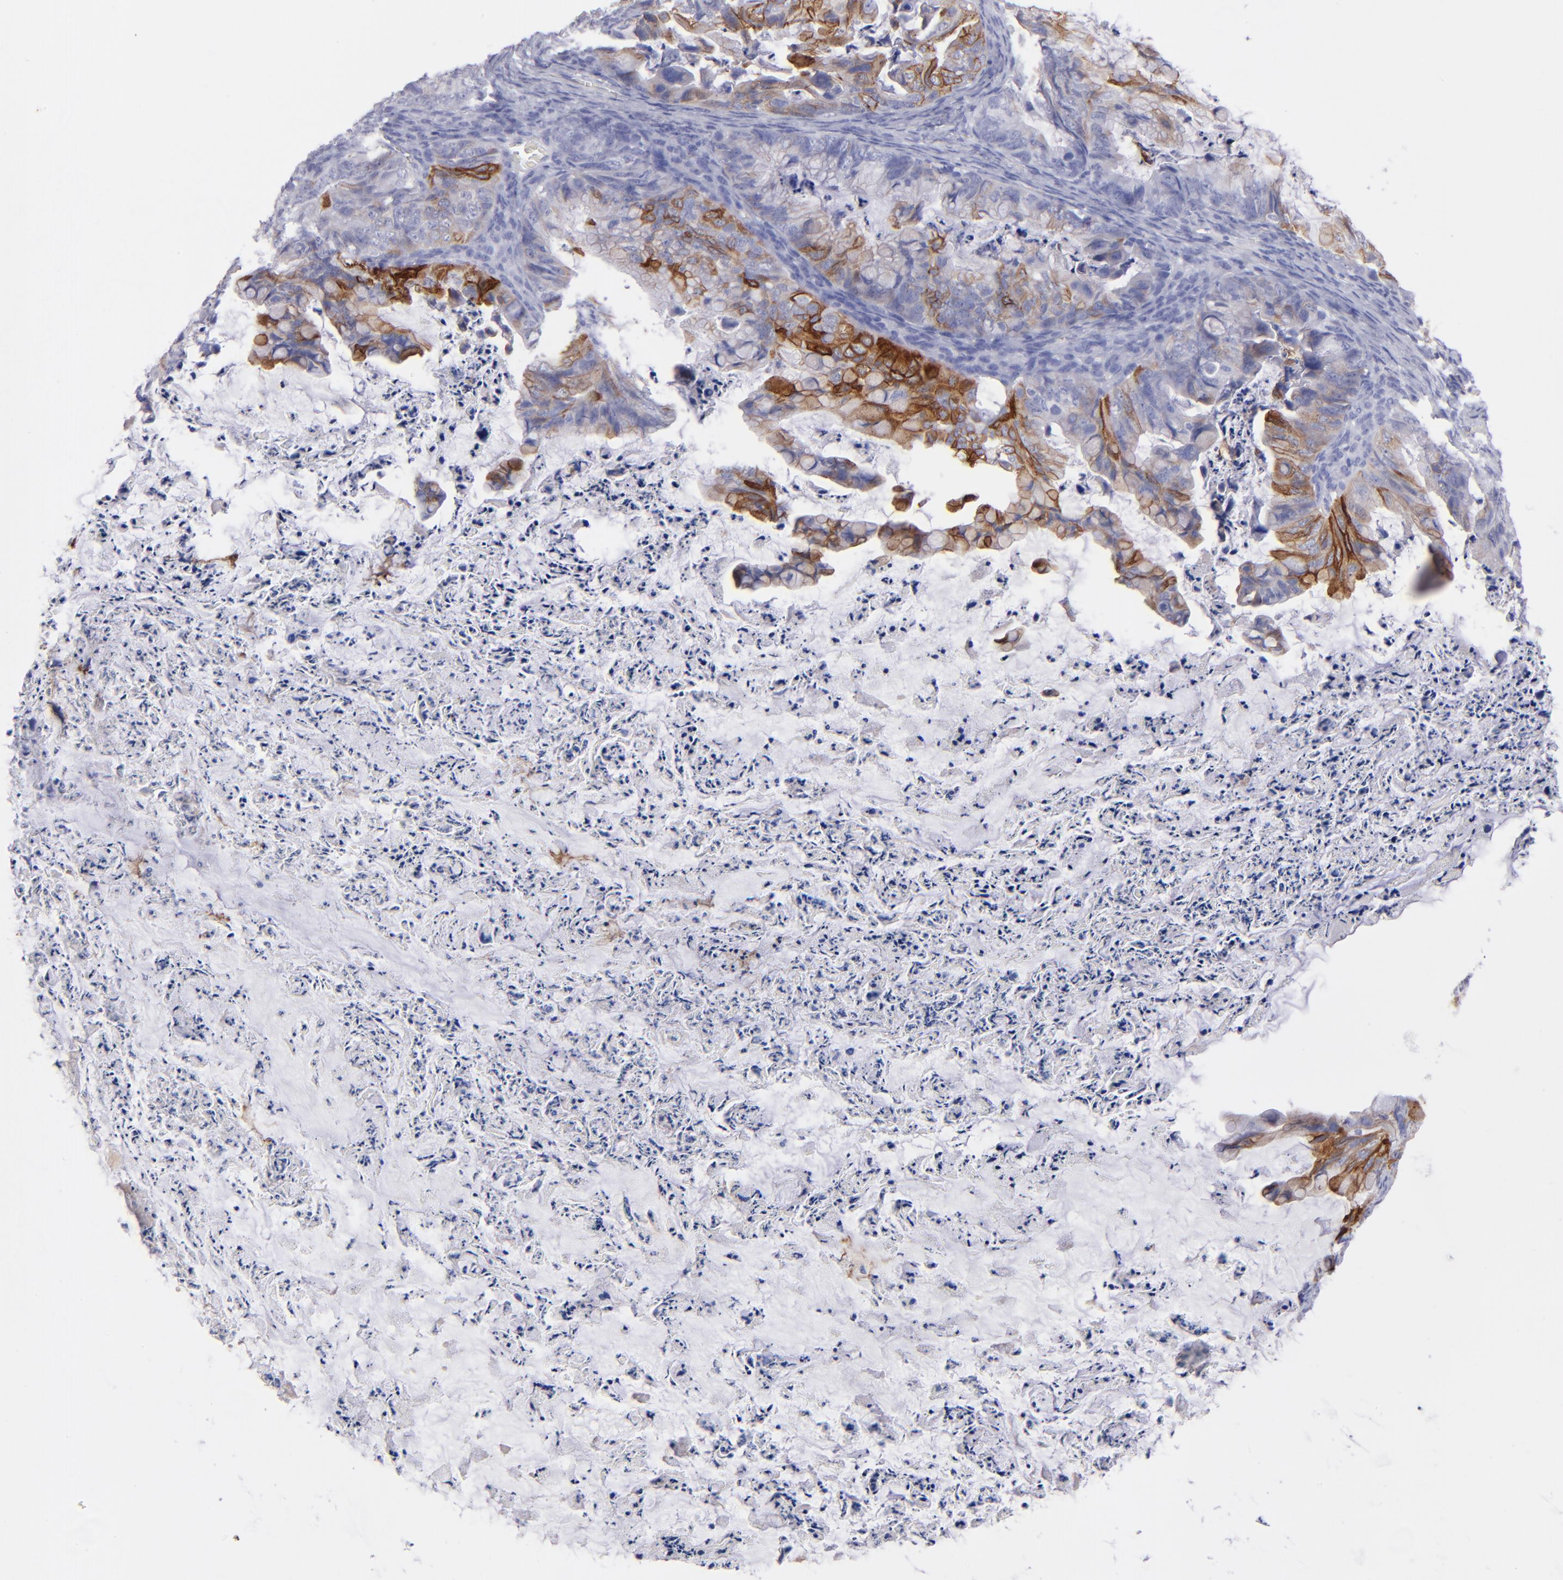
{"staining": {"intensity": "moderate", "quantity": "25%-75%", "location": "cytoplasmic/membranous"}, "tissue": "ovarian cancer", "cell_type": "Tumor cells", "image_type": "cancer", "snomed": [{"axis": "morphology", "description": "Cystadenocarcinoma, mucinous, NOS"}, {"axis": "topography", "description": "Ovary"}], "caption": "Human ovarian cancer stained with a protein marker demonstrates moderate staining in tumor cells.", "gene": "AHNAK2", "patient": {"sex": "female", "age": 36}}